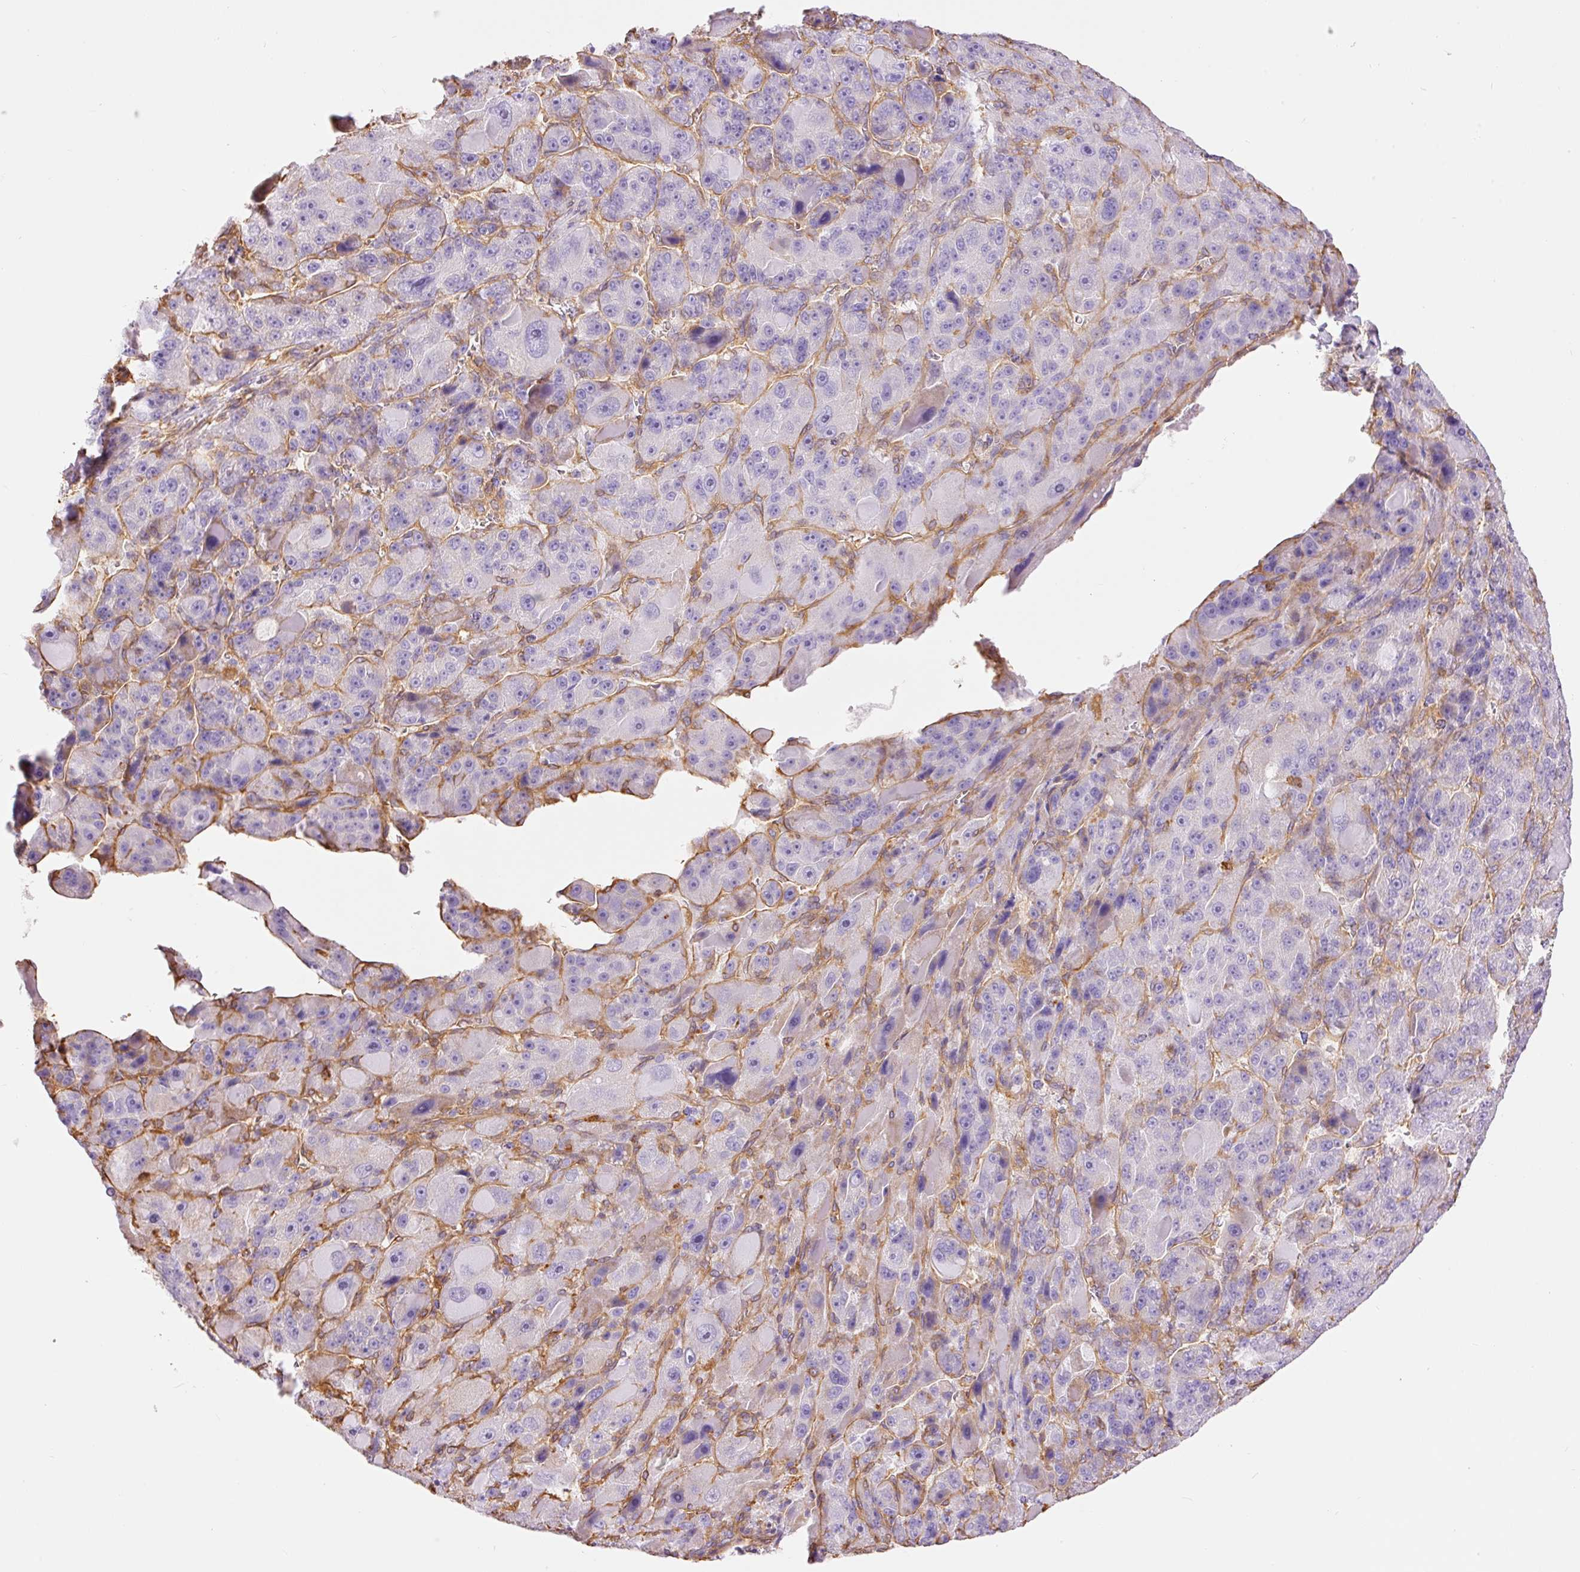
{"staining": {"intensity": "negative", "quantity": "none", "location": "none"}, "tissue": "liver cancer", "cell_type": "Tumor cells", "image_type": "cancer", "snomed": [{"axis": "morphology", "description": "Carcinoma, Hepatocellular, NOS"}, {"axis": "topography", "description": "Liver"}], "caption": "DAB (3,3'-diaminobenzidine) immunohistochemical staining of liver cancer (hepatocellular carcinoma) reveals no significant positivity in tumor cells.", "gene": "IL10RB", "patient": {"sex": "male", "age": 76}}